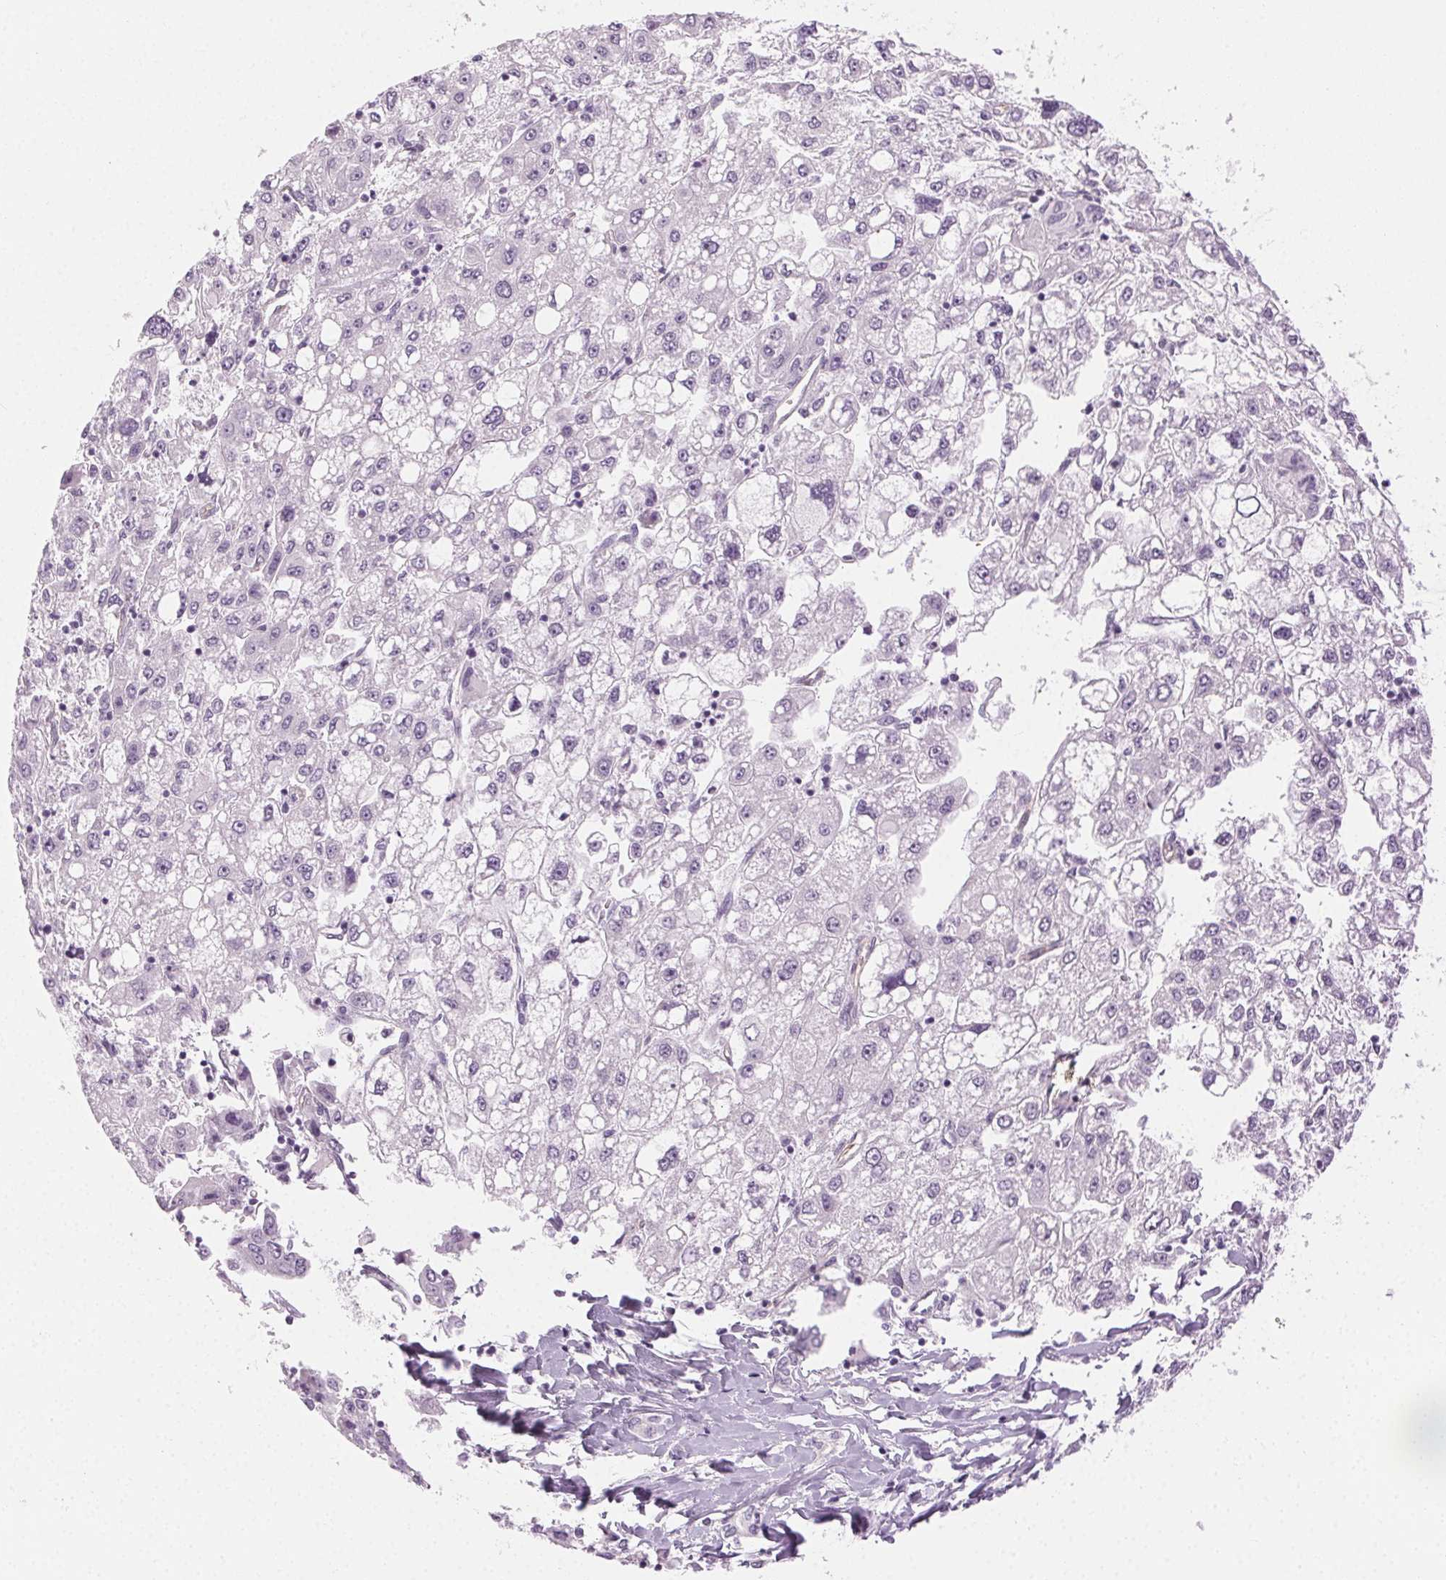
{"staining": {"intensity": "negative", "quantity": "none", "location": "none"}, "tissue": "liver cancer", "cell_type": "Tumor cells", "image_type": "cancer", "snomed": [{"axis": "morphology", "description": "Carcinoma, Hepatocellular, NOS"}, {"axis": "topography", "description": "Liver"}], "caption": "Immunohistochemical staining of human liver hepatocellular carcinoma reveals no significant positivity in tumor cells. The staining is performed using DAB (3,3'-diaminobenzidine) brown chromogen with nuclei counter-stained in using hematoxylin.", "gene": "AIF1L", "patient": {"sex": "male", "age": 40}}